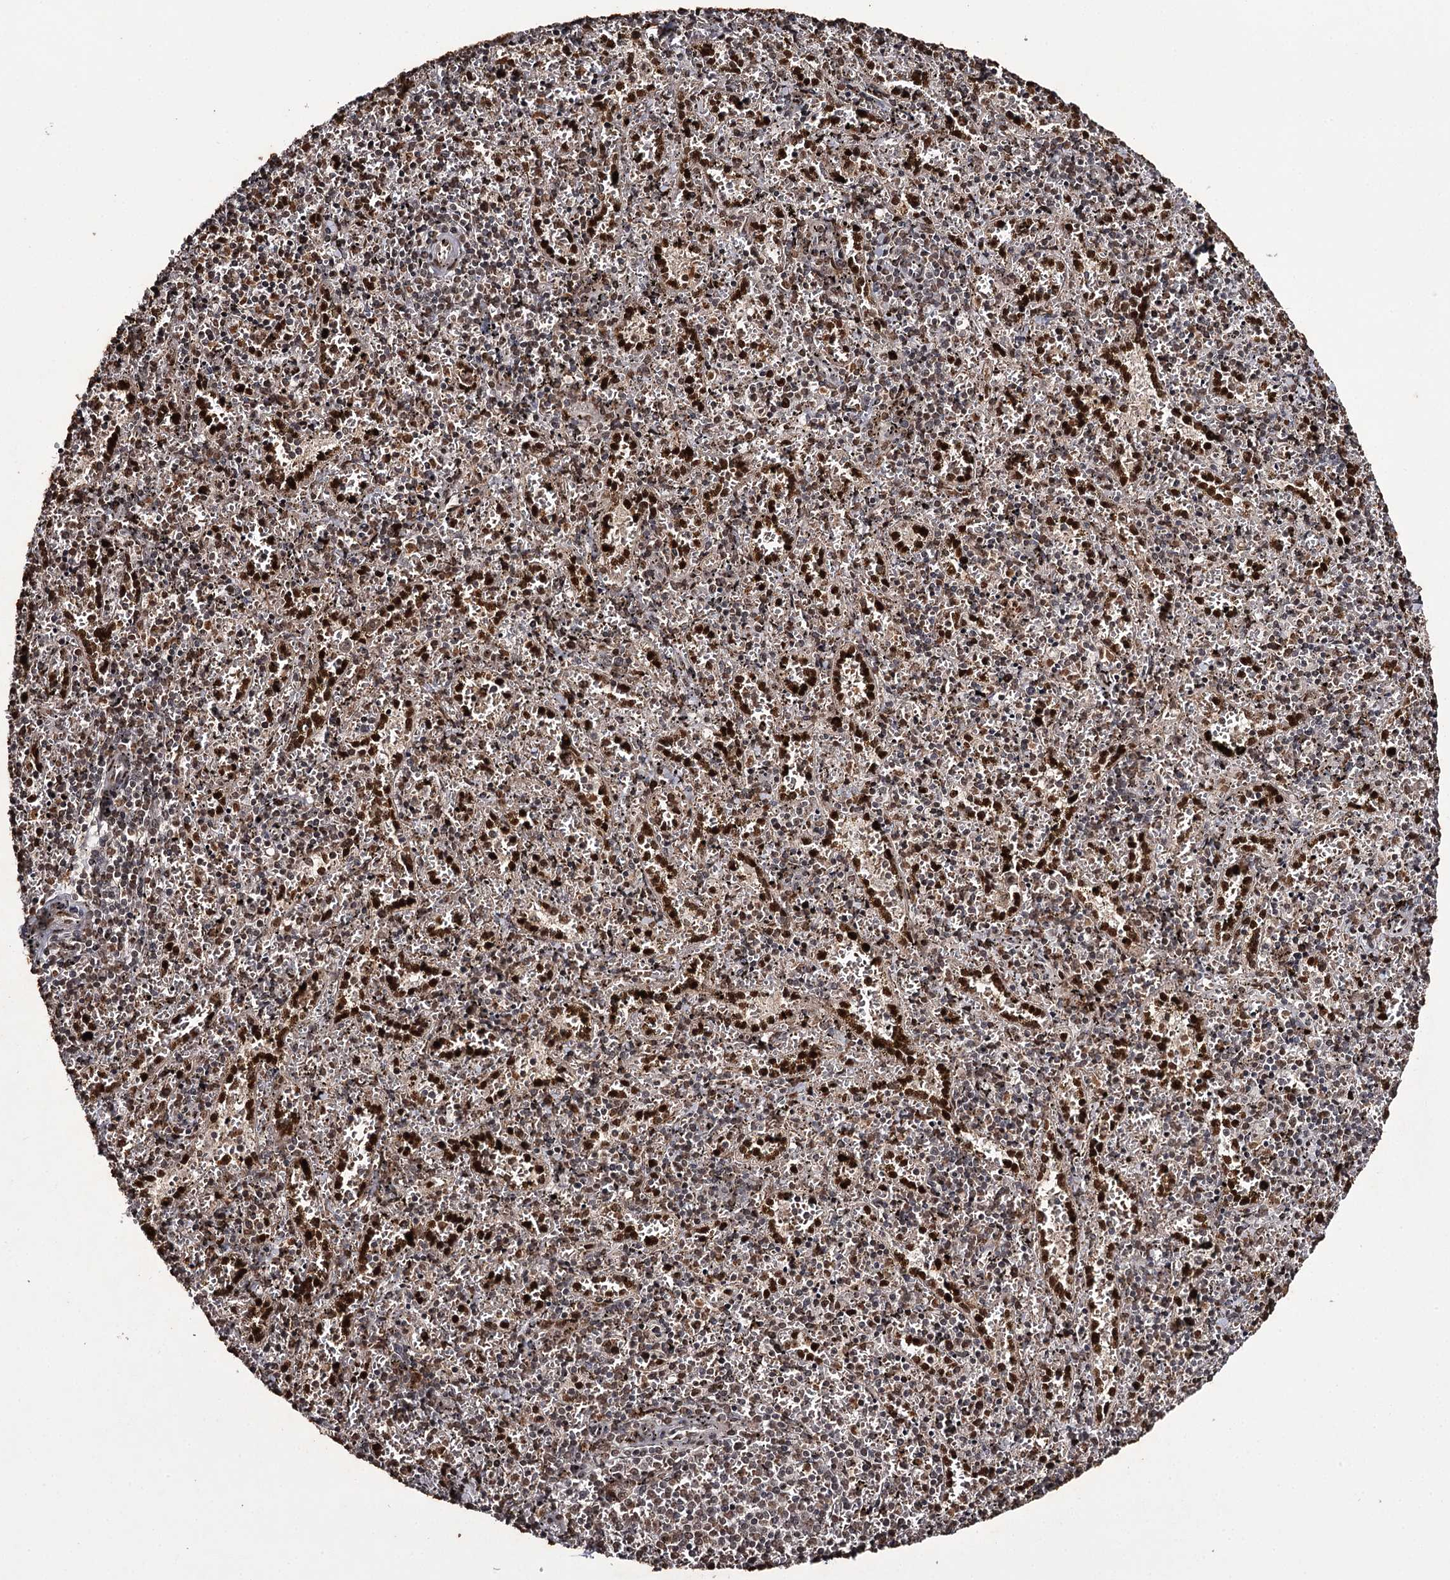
{"staining": {"intensity": "strong", "quantity": ">75%", "location": "nuclear"}, "tissue": "spleen", "cell_type": "Cells in red pulp", "image_type": "normal", "snomed": [{"axis": "morphology", "description": "Normal tissue, NOS"}, {"axis": "topography", "description": "Spleen"}], "caption": "This photomicrograph reveals IHC staining of normal human spleen, with high strong nuclear positivity in about >75% of cells in red pulp.", "gene": "THYN1", "patient": {"sex": "male", "age": 11}}